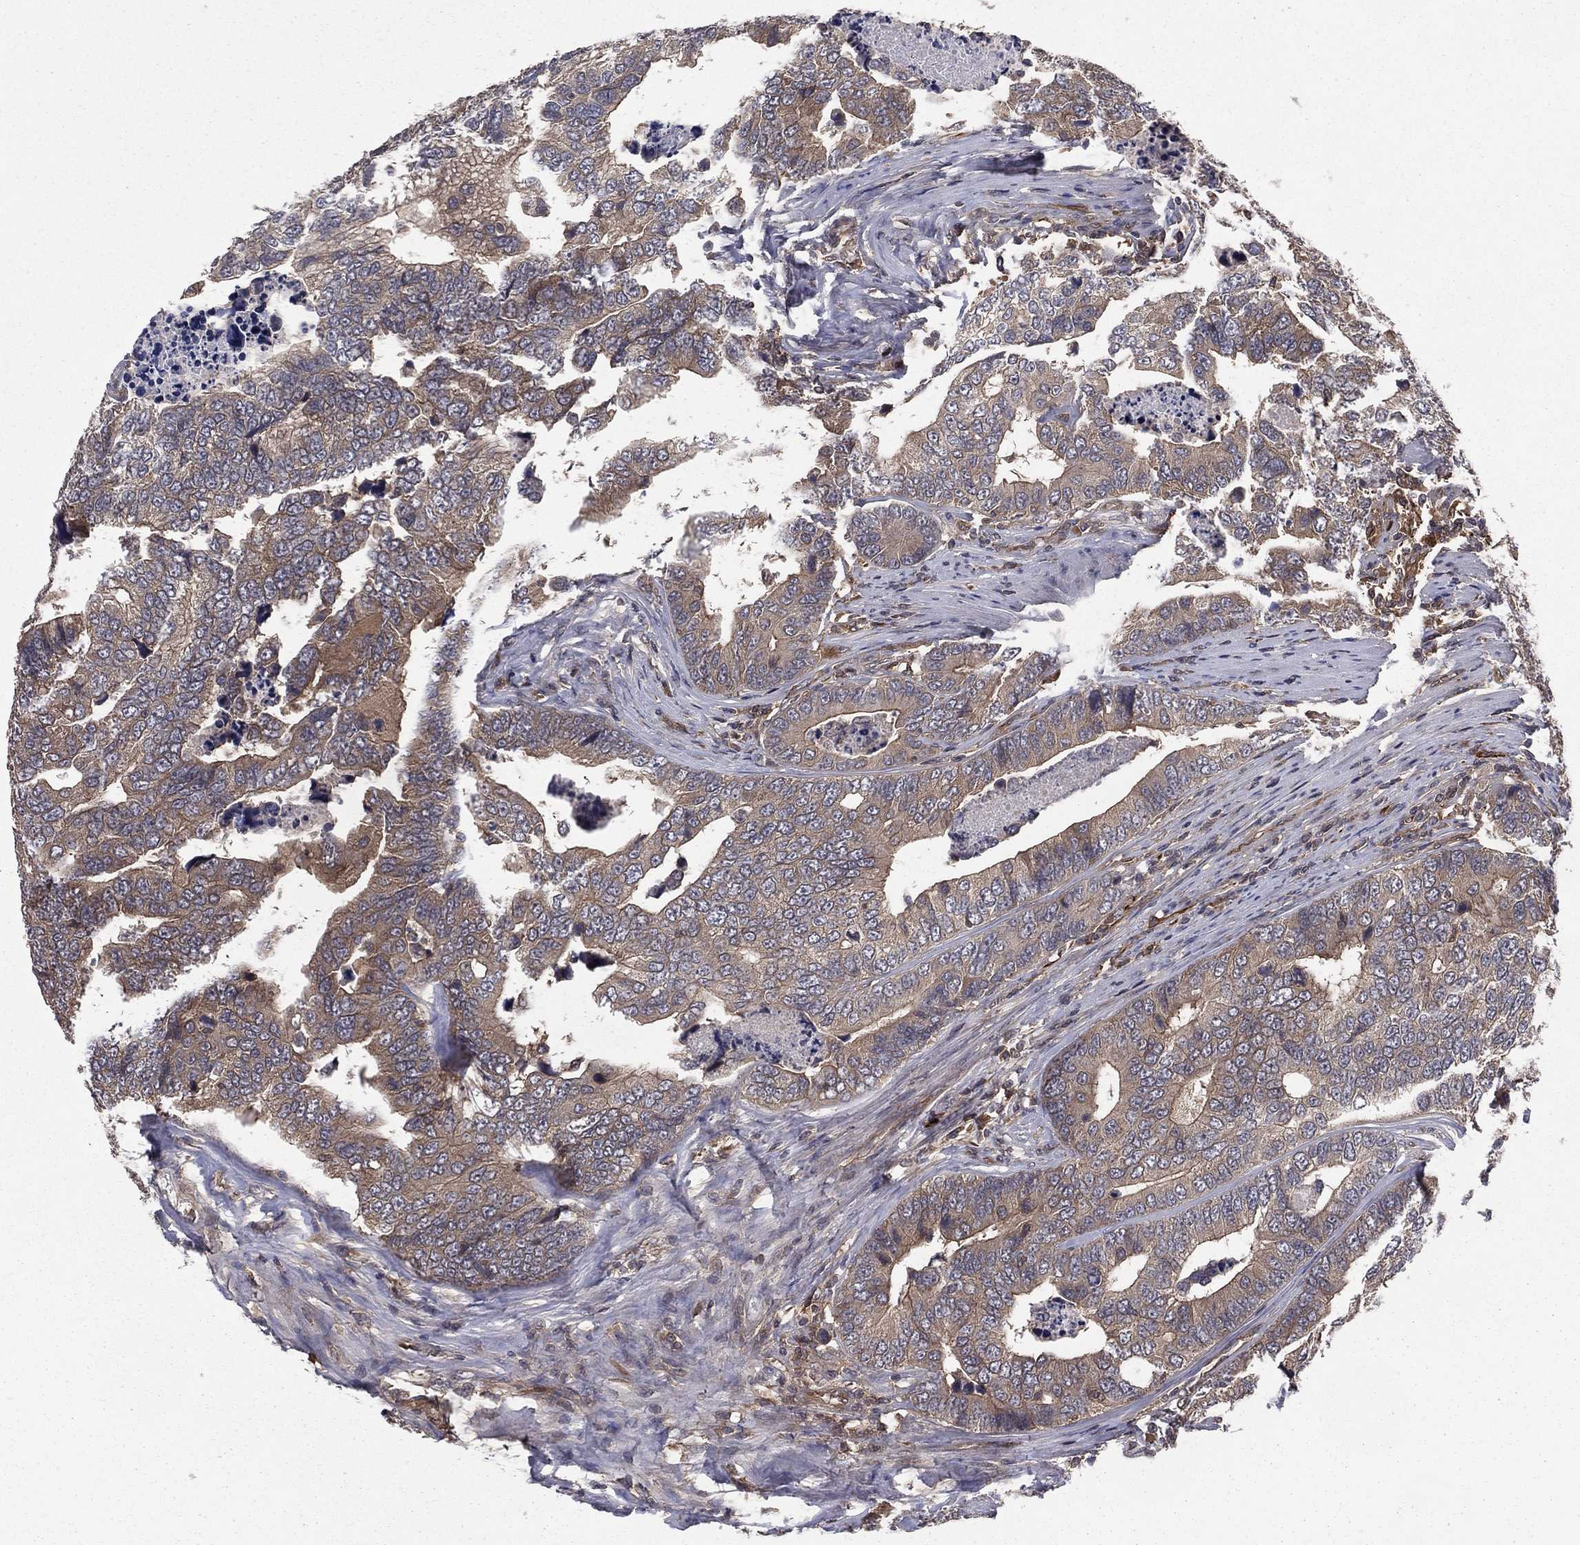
{"staining": {"intensity": "weak", "quantity": ">75%", "location": "cytoplasmic/membranous"}, "tissue": "colorectal cancer", "cell_type": "Tumor cells", "image_type": "cancer", "snomed": [{"axis": "morphology", "description": "Adenocarcinoma, NOS"}, {"axis": "topography", "description": "Colon"}], "caption": "Colorectal cancer was stained to show a protein in brown. There is low levels of weak cytoplasmic/membranous expression in about >75% of tumor cells. (Brightfield microscopy of DAB IHC at high magnification).", "gene": "CERT1", "patient": {"sex": "female", "age": 72}}